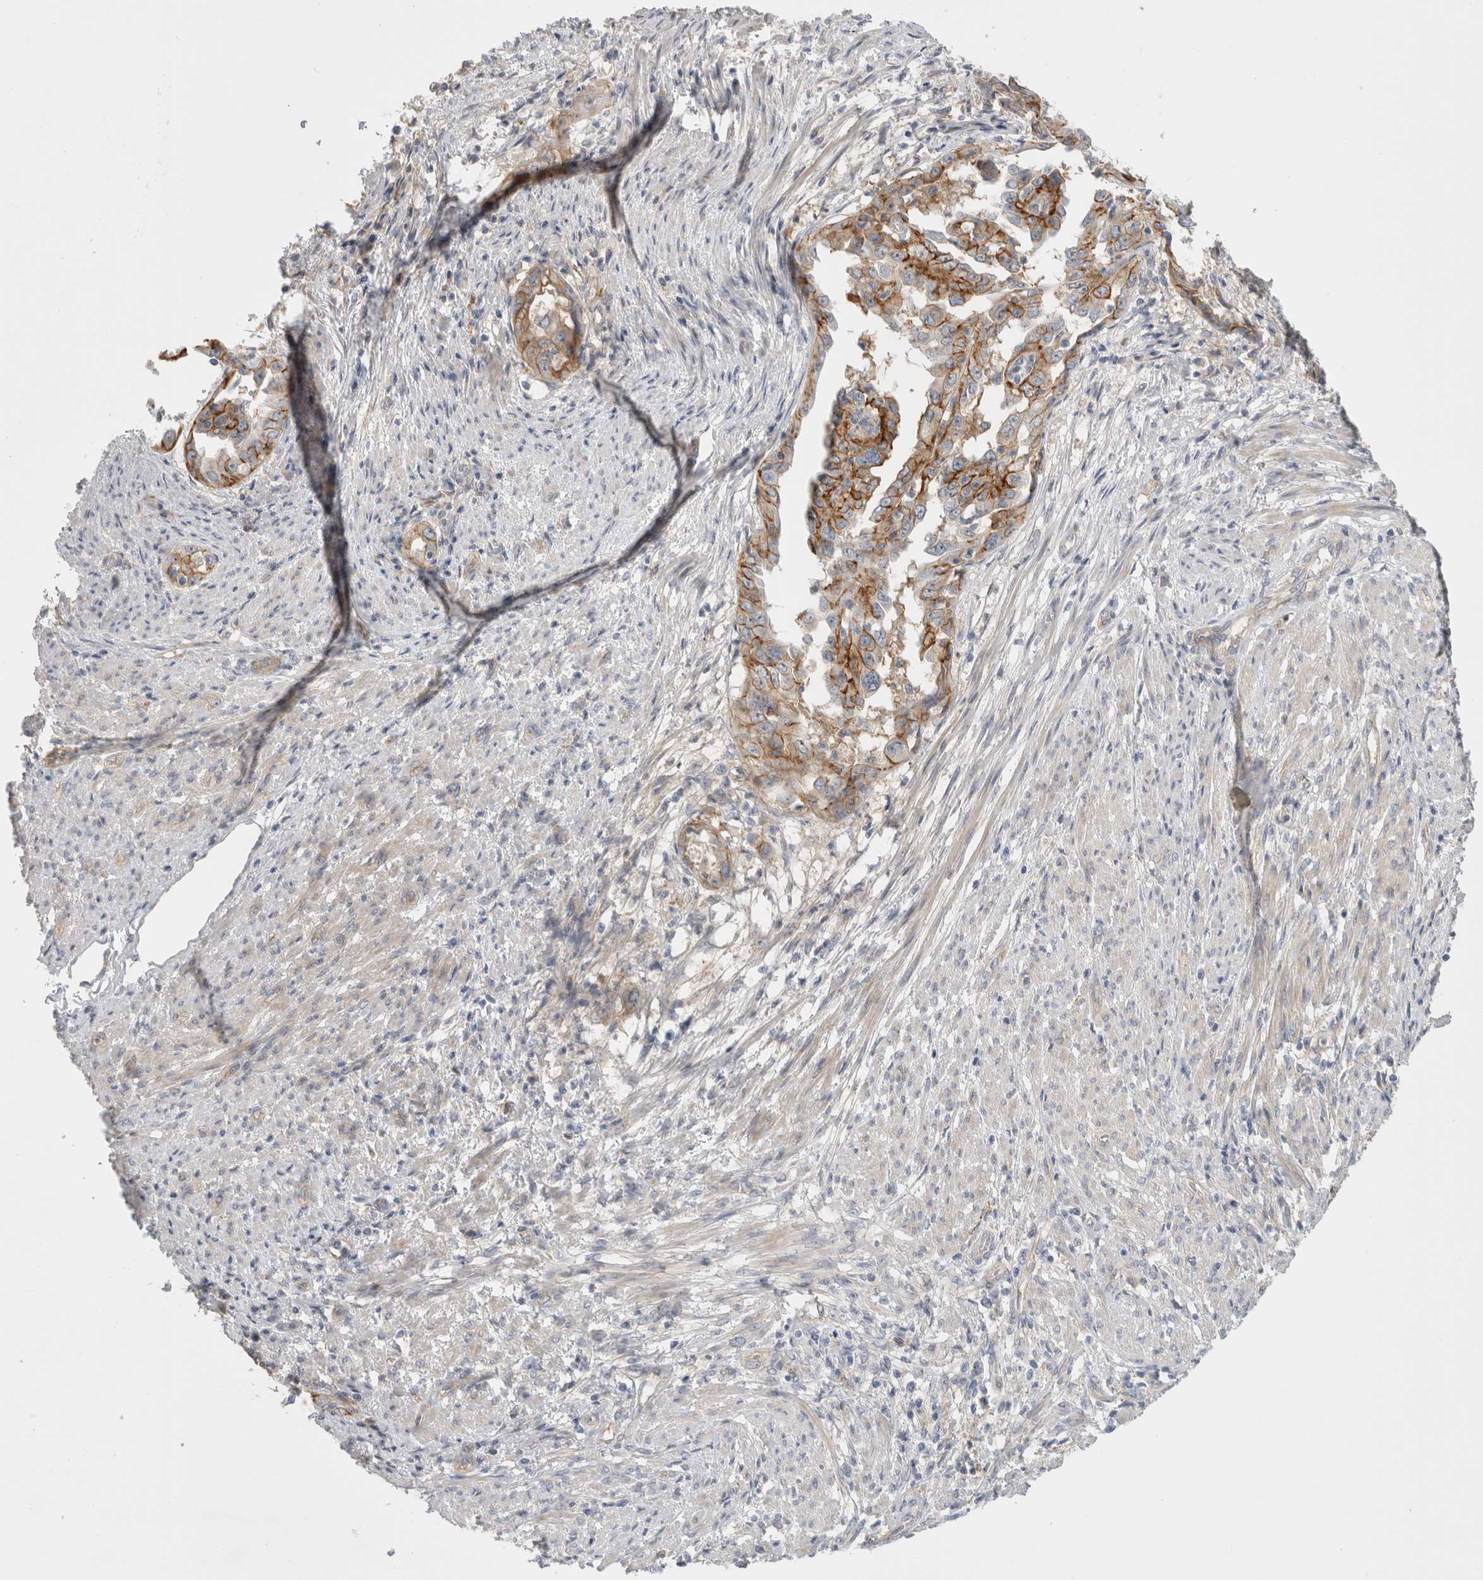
{"staining": {"intensity": "moderate", "quantity": ">75%", "location": "cytoplasmic/membranous"}, "tissue": "endometrial cancer", "cell_type": "Tumor cells", "image_type": "cancer", "snomed": [{"axis": "morphology", "description": "Adenocarcinoma, NOS"}, {"axis": "topography", "description": "Endometrium"}], "caption": "An image showing moderate cytoplasmic/membranous staining in approximately >75% of tumor cells in endometrial cancer (adenocarcinoma), as visualized by brown immunohistochemical staining.", "gene": "VANGL1", "patient": {"sex": "female", "age": 85}}